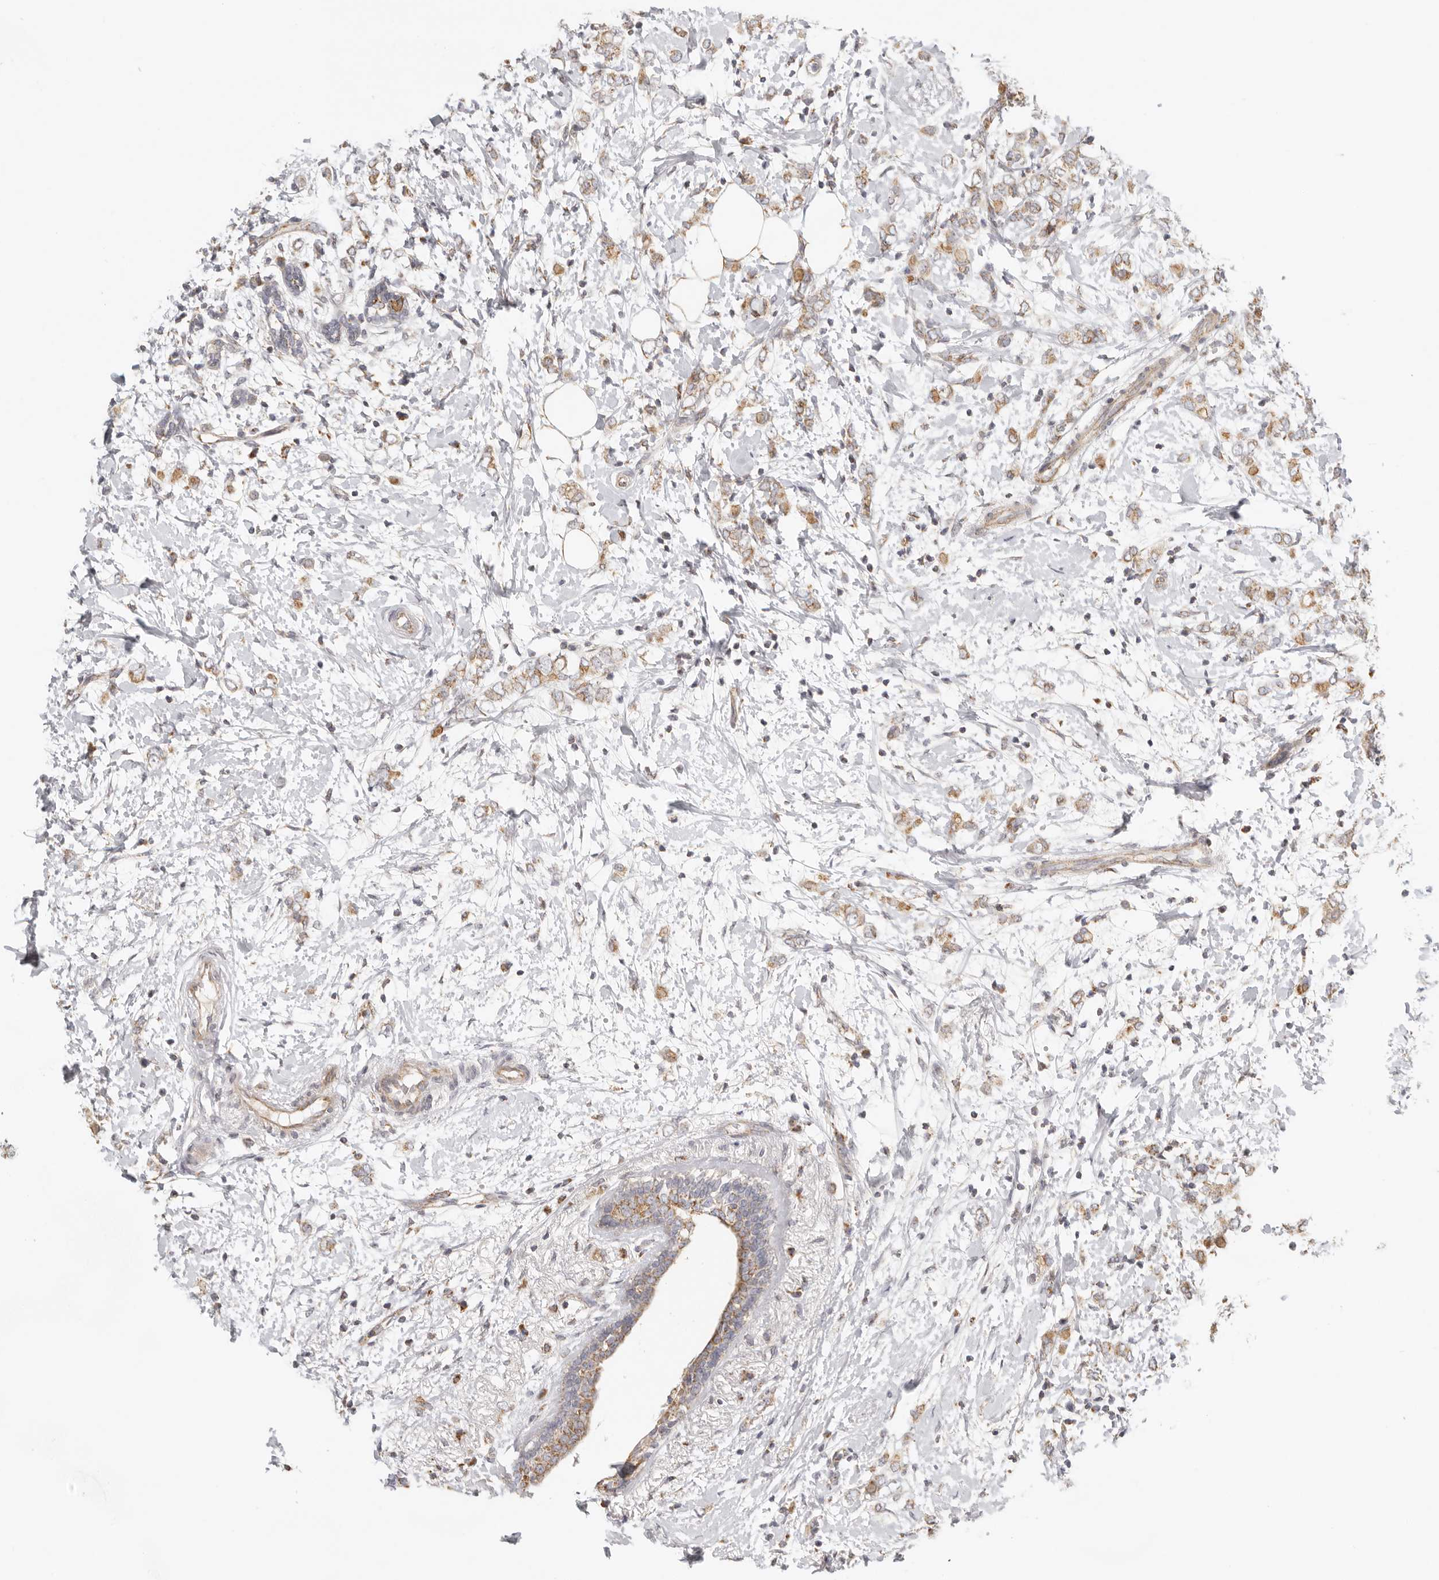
{"staining": {"intensity": "moderate", "quantity": ">75%", "location": "cytoplasmic/membranous"}, "tissue": "breast cancer", "cell_type": "Tumor cells", "image_type": "cancer", "snomed": [{"axis": "morphology", "description": "Normal tissue, NOS"}, {"axis": "morphology", "description": "Lobular carcinoma"}, {"axis": "topography", "description": "Breast"}], "caption": "This image reveals lobular carcinoma (breast) stained with immunohistochemistry (IHC) to label a protein in brown. The cytoplasmic/membranous of tumor cells show moderate positivity for the protein. Nuclei are counter-stained blue.", "gene": "KDF1", "patient": {"sex": "female", "age": 47}}